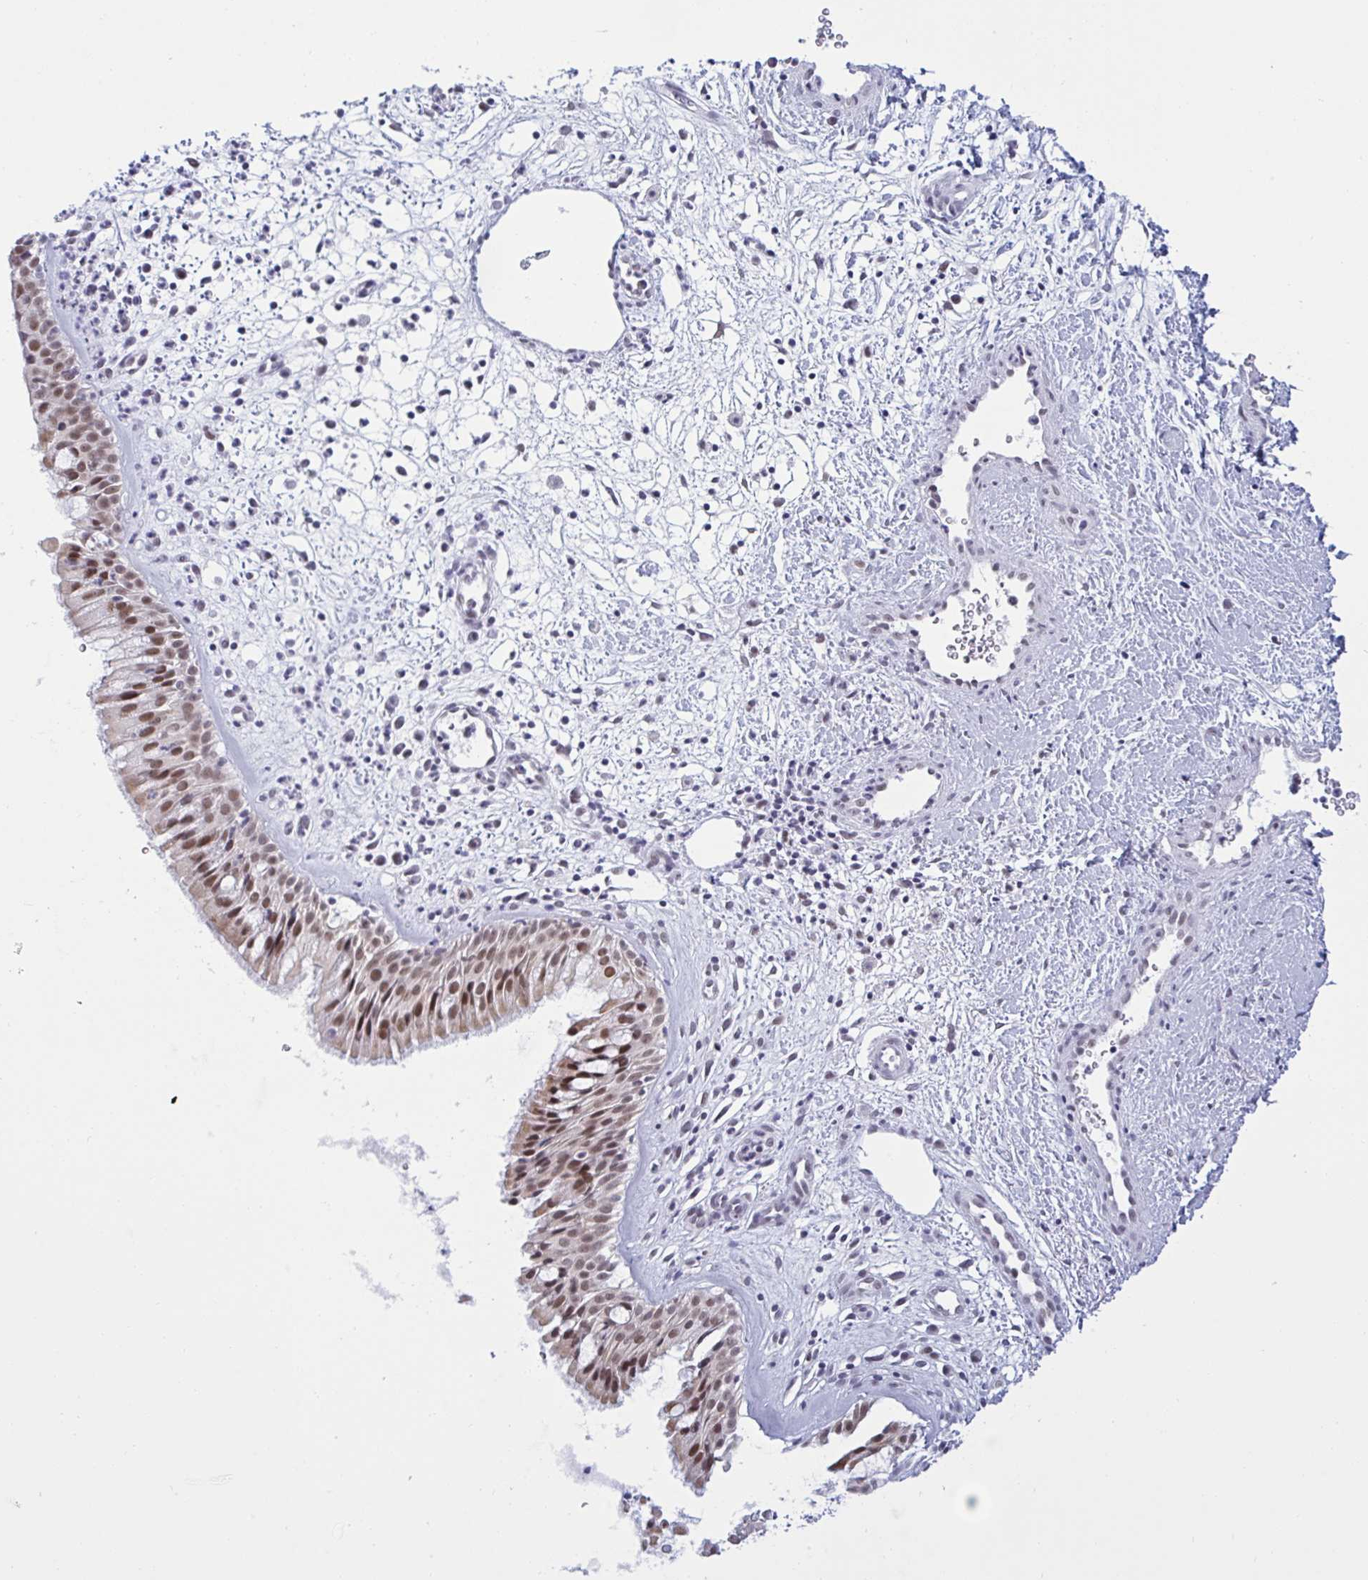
{"staining": {"intensity": "moderate", "quantity": ">75%", "location": "cytoplasmic/membranous,nuclear"}, "tissue": "nasopharynx", "cell_type": "Respiratory epithelial cells", "image_type": "normal", "snomed": [{"axis": "morphology", "description": "Normal tissue, NOS"}, {"axis": "topography", "description": "Nasopharynx"}], "caption": "IHC (DAB (3,3'-diaminobenzidine)) staining of normal human nasopharynx shows moderate cytoplasmic/membranous,nuclear protein staining in approximately >75% of respiratory epithelial cells.", "gene": "PPP1R10", "patient": {"sex": "male", "age": 65}}